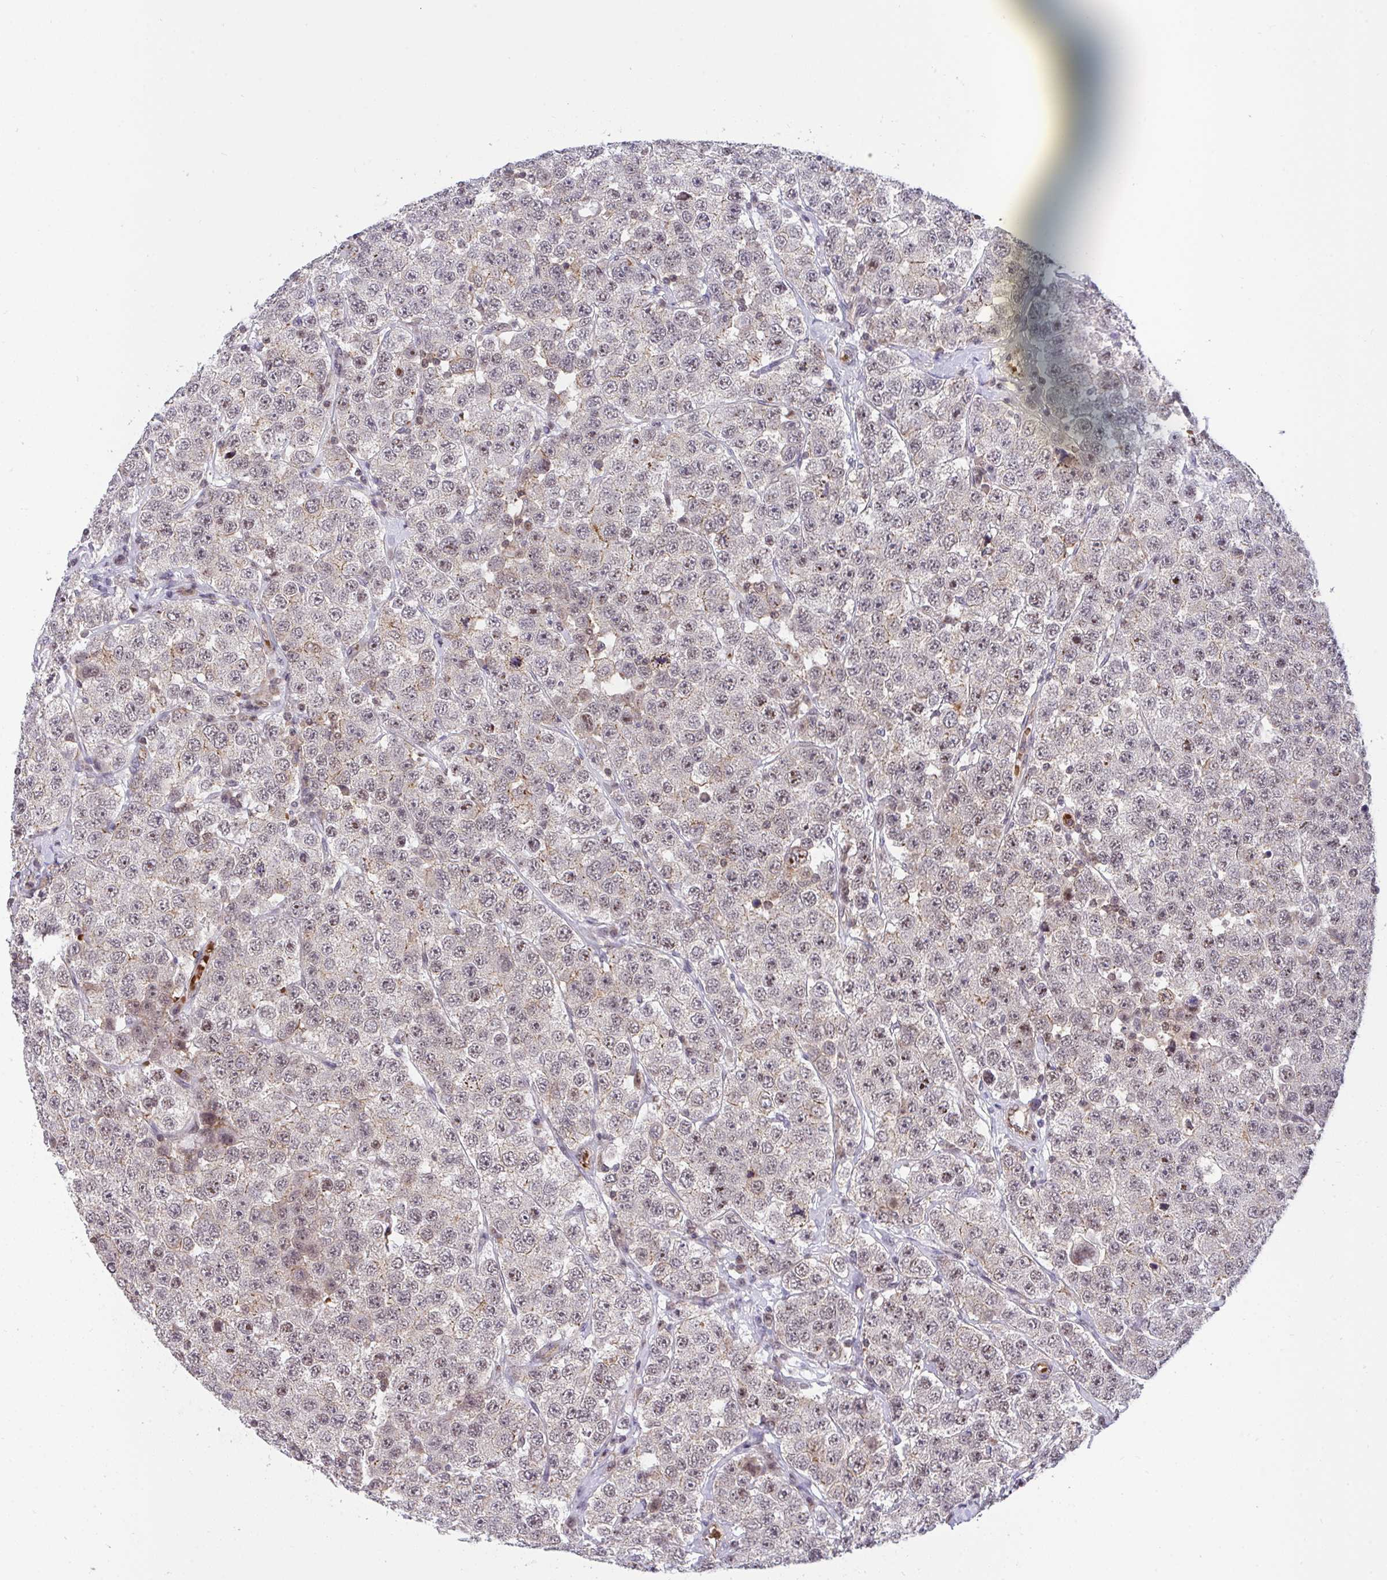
{"staining": {"intensity": "weak", "quantity": "<25%", "location": "nuclear"}, "tissue": "testis cancer", "cell_type": "Tumor cells", "image_type": "cancer", "snomed": [{"axis": "morphology", "description": "Seminoma, NOS"}, {"axis": "topography", "description": "Testis"}], "caption": "Protein analysis of testis seminoma displays no significant staining in tumor cells.", "gene": "PPP1CA", "patient": {"sex": "male", "age": 28}}